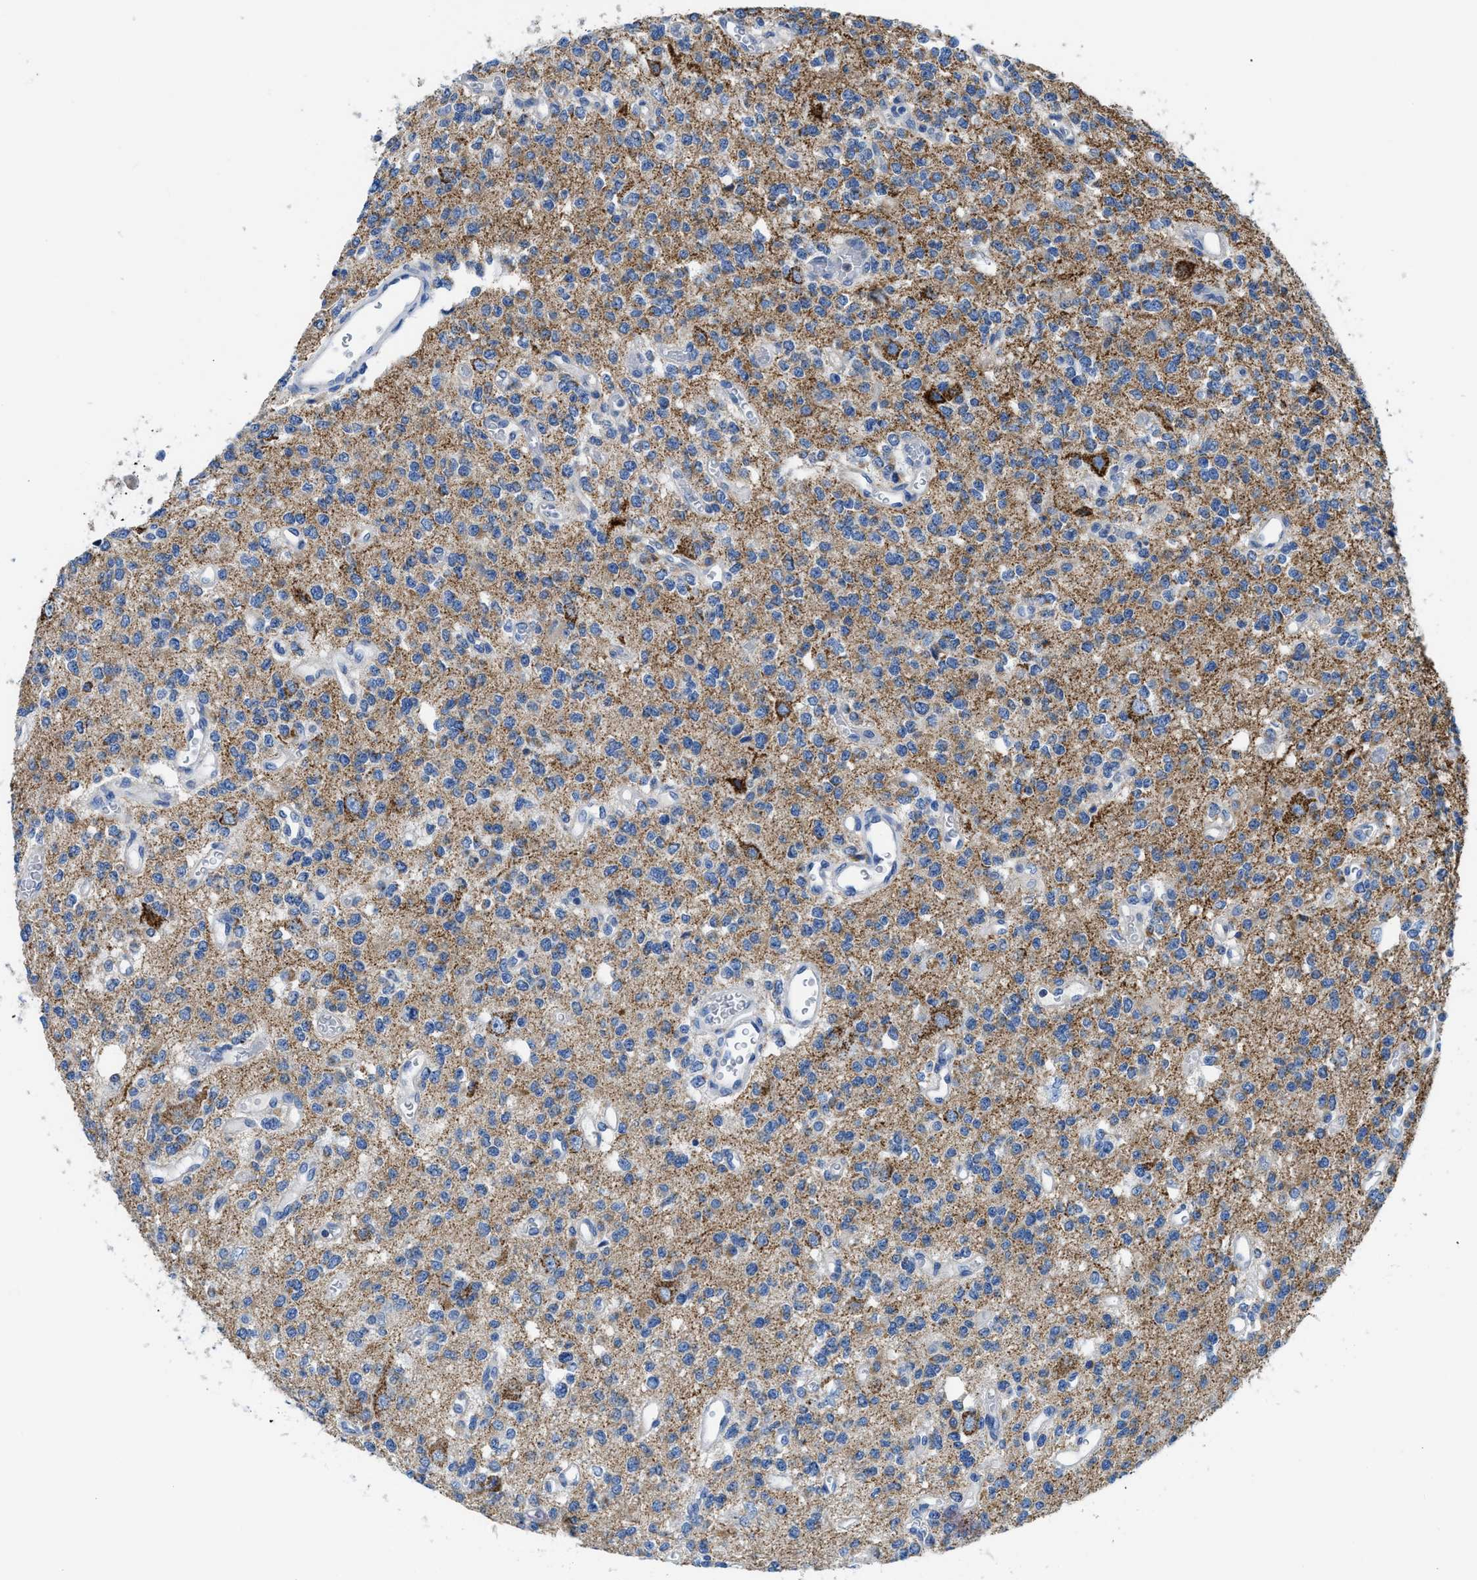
{"staining": {"intensity": "moderate", "quantity": ">75%", "location": "cytoplasmic/membranous"}, "tissue": "glioma", "cell_type": "Tumor cells", "image_type": "cancer", "snomed": [{"axis": "morphology", "description": "Glioma, malignant, Low grade"}, {"axis": "topography", "description": "Brain"}], "caption": "Human malignant glioma (low-grade) stained with a protein marker shows moderate staining in tumor cells.", "gene": "SLC25A13", "patient": {"sex": "male", "age": 38}}